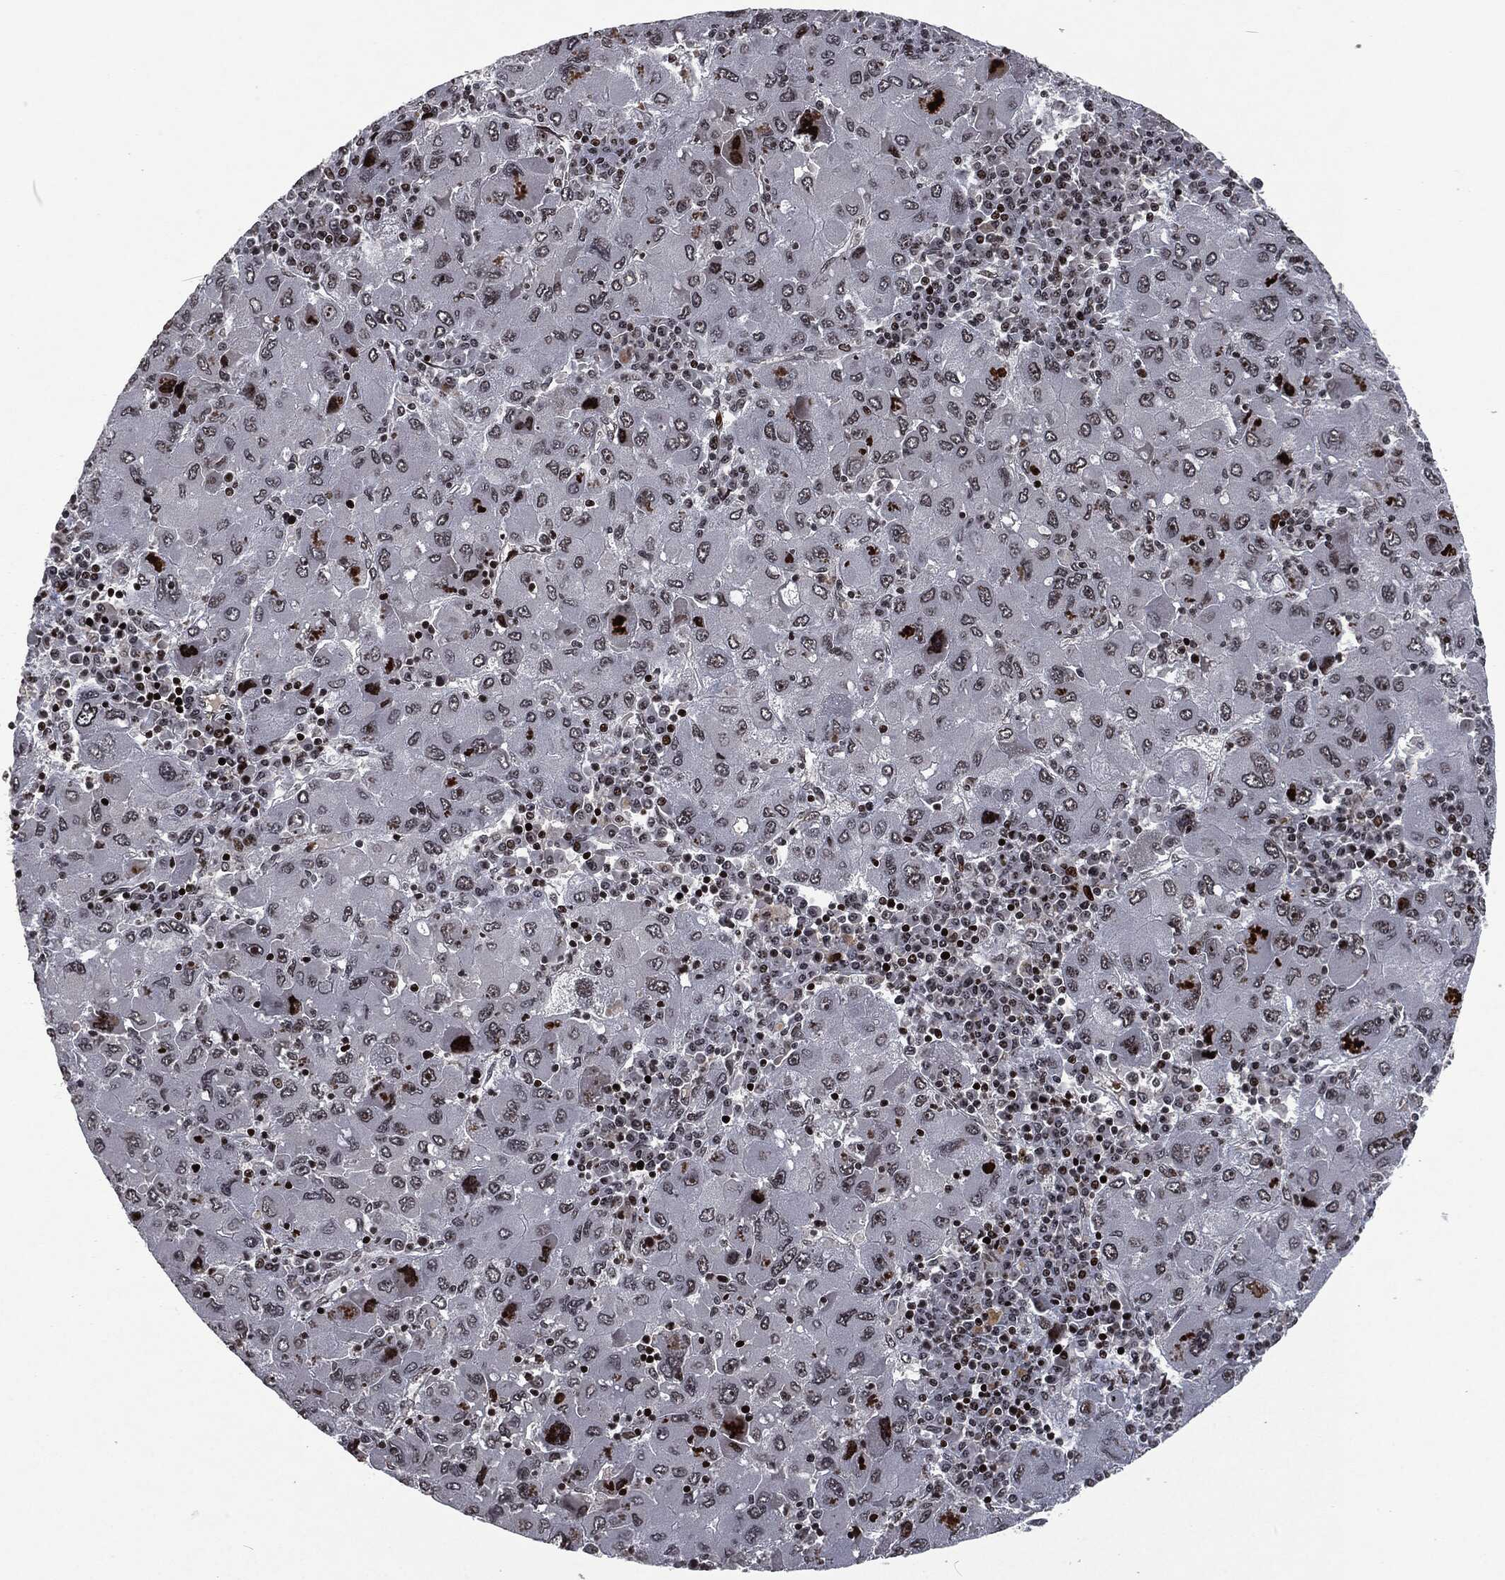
{"staining": {"intensity": "negative", "quantity": "none", "location": "none"}, "tissue": "liver cancer", "cell_type": "Tumor cells", "image_type": "cancer", "snomed": [{"axis": "morphology", "description": "Carcinoma, Hepatocellular, NOS"}, {"axis": "topography", "description": "Liver"}], "caption": "Tumor cells show no significant positivity in hepatocellular carcinoma (liver). Nuclei are stained in blue.", "gene": "EGFR", "patient": {"sex": "male", "age": 75}}